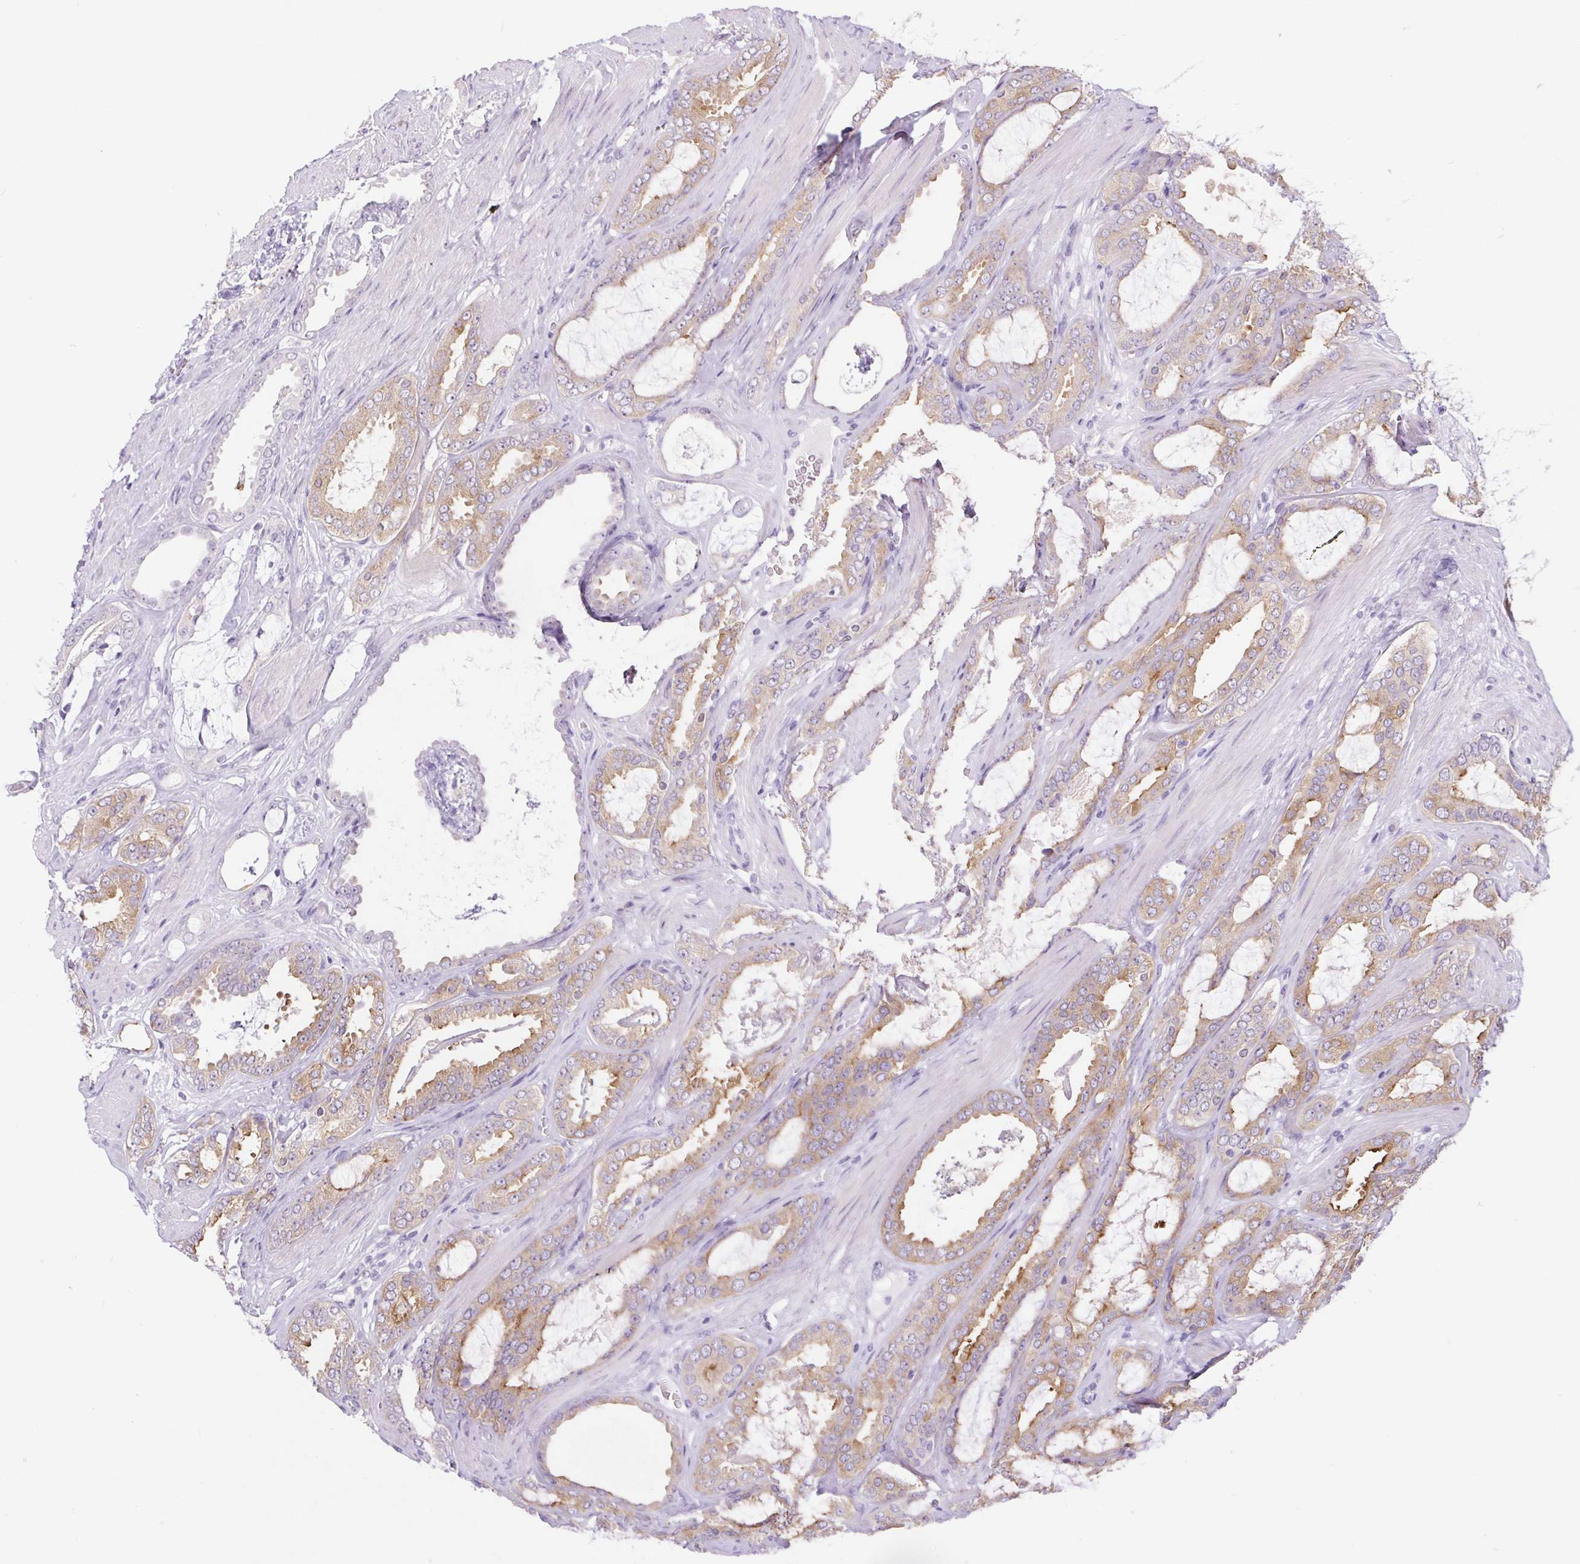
{"staining": {"intensity": "weak", "quantity": "25%-75%", "location": "cytoplasmic/membranous"}, "tissue": "prostate cancer", "cell_type": "Tumor cells", "image_type": "cancer", "snomed": [{"axis": "morphology", "description": "Adenocarcinoma, High grade"}, {"axis": "topography", "description": "Prostate"}], "caption": "A micrograph showing weak cytoplasmic/membranous staining in approximately 25%-75% of tumor cells in prostate cancer (adenocarcinoma (high-grade)), as visualized by brown immunohistochemical staining.", "gene": "BCAS1", "patient": {"sex": "male", "age": 63}}